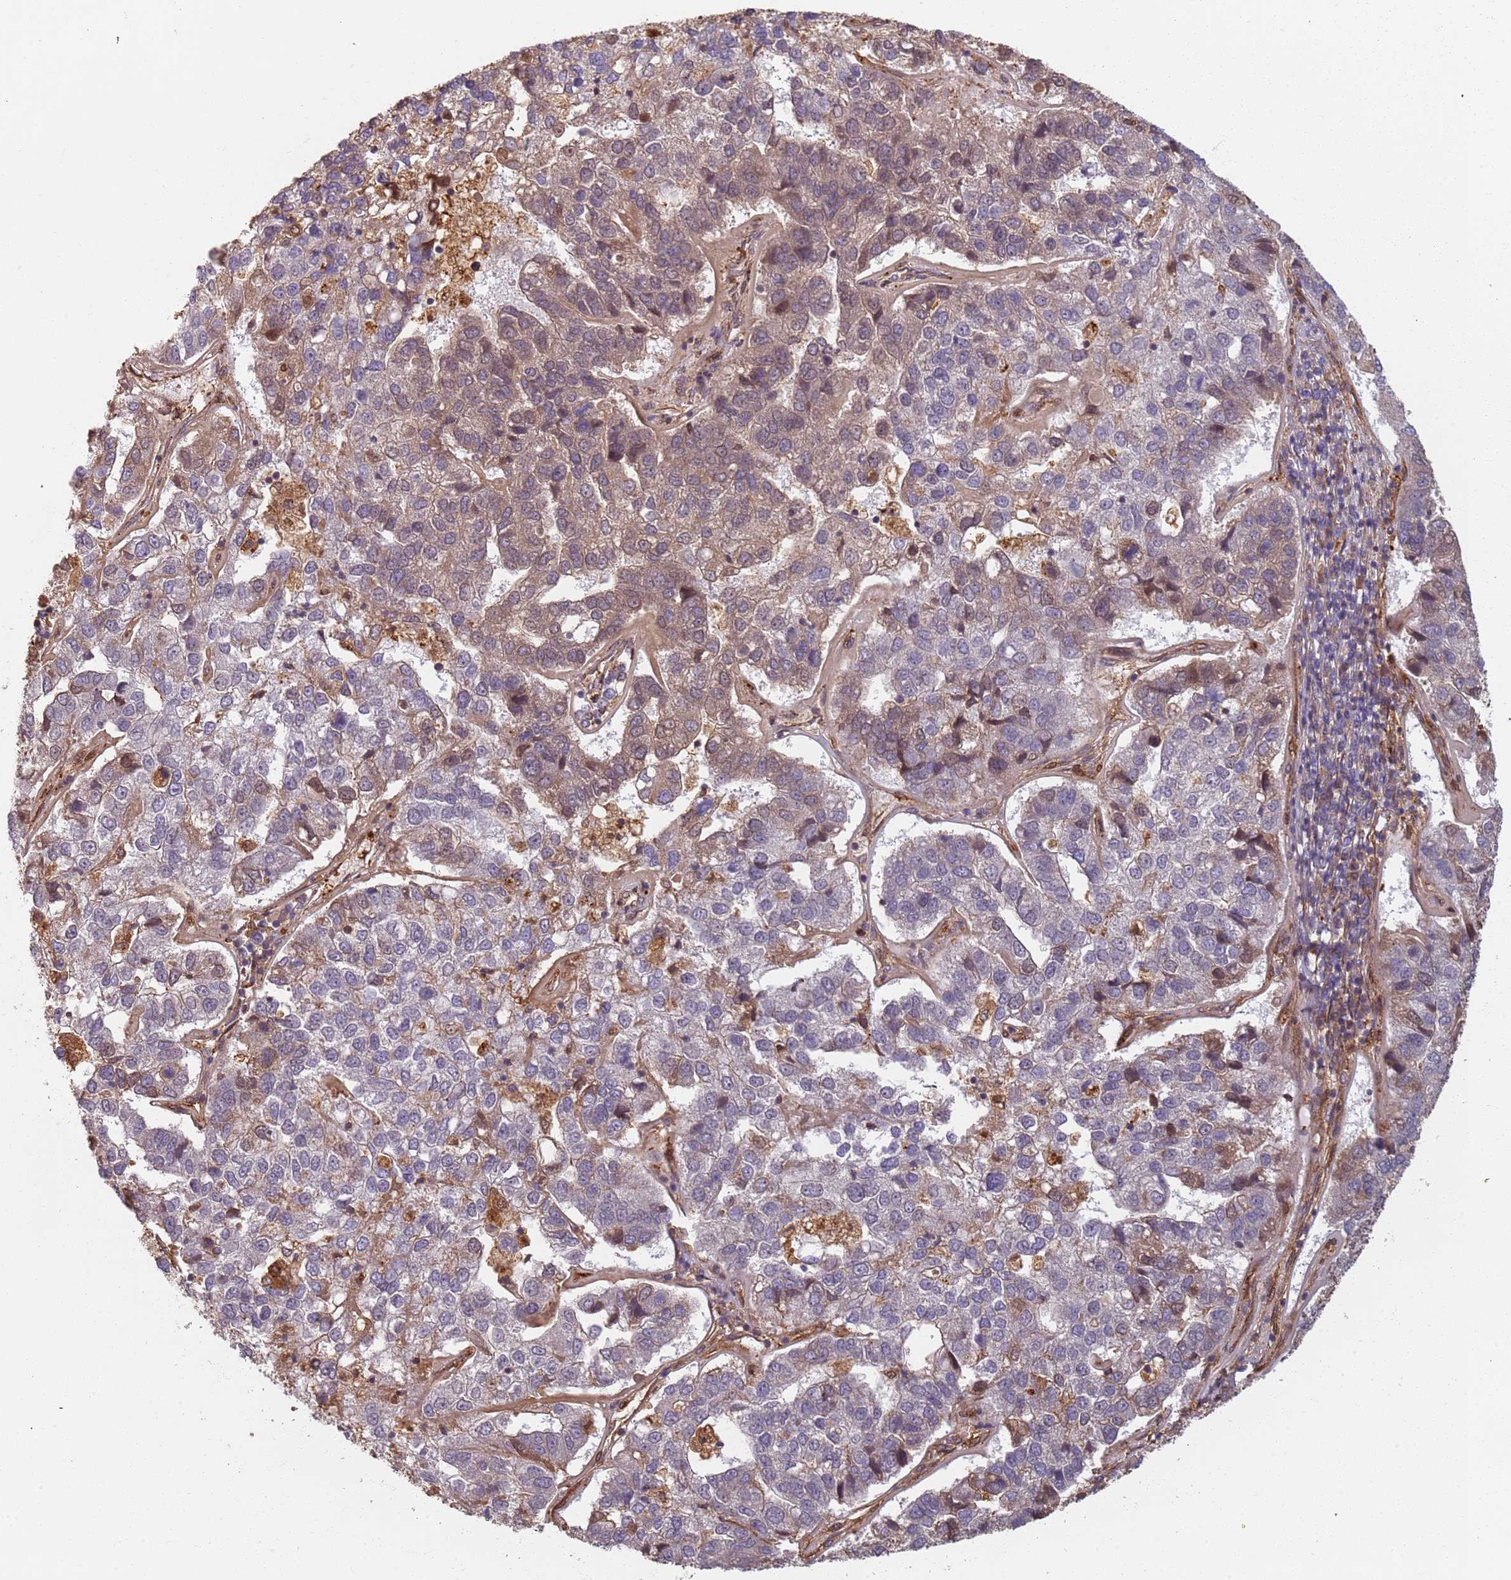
{"staining": {"intensity": "negative", "quantity": "none", "location": "none"}, "tissue": "pancreatic cancer", "cell_type": "Tumor cells", "image_type": "cancer", "snomed": [{"axis": "morphology", "description": "Adenocarcinoma, NOS"}, {"axis": "topography", "description": "Pancreas"}], "caption": "An immunohistochemistry (IHC) micrograph of adenocarcinoma (pancreatic) is shown. There is no staining in tumor cells of adenocarcinoma (pancreatic).", "gene": "SDCCAG8", "patient": {"sex": "female", "age": 61}}